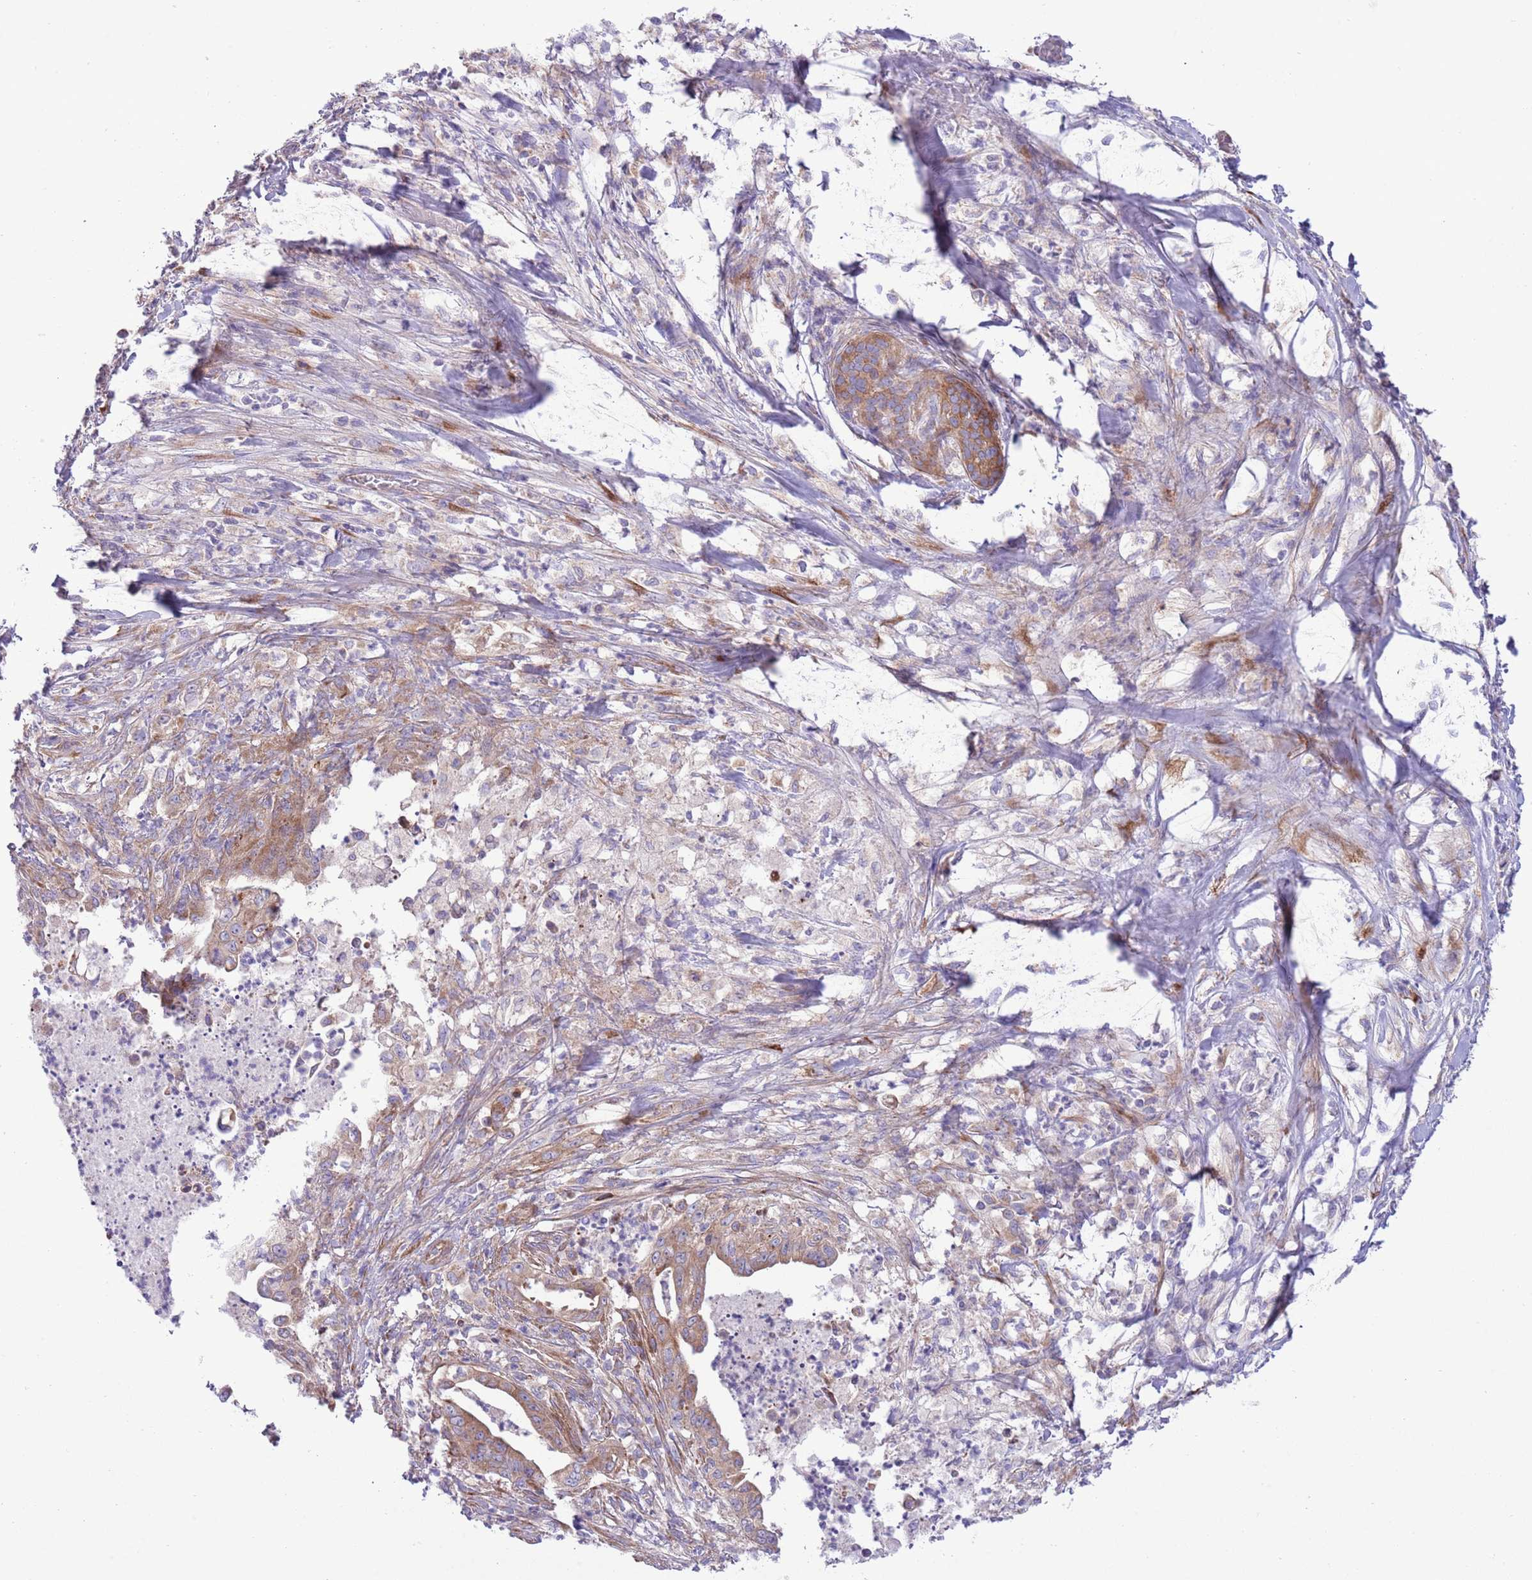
{"staining": {"intensity": "moderate", "quantity": ">75%", "location": "cytoplasmic/membranous"}, "tissue": "pancreatic cancer", "cell_type": "Tumor cells", "image_type": "cancer", "snomed": [{"axis": "morphology", "description": "Adenocarcinoma, NOS"}, {"axis": "topography", "description": "Pancreas"}], "caption": "This photomicrograph displays immunohistochemistry staining of adenocarcinoma (pancreatic), with medium moderate cytoplasmic/membranous positivity in approximately >75% of tumor cells.", "gene": "TOMM5", "patient": {"sex": "male", "age": 58}}